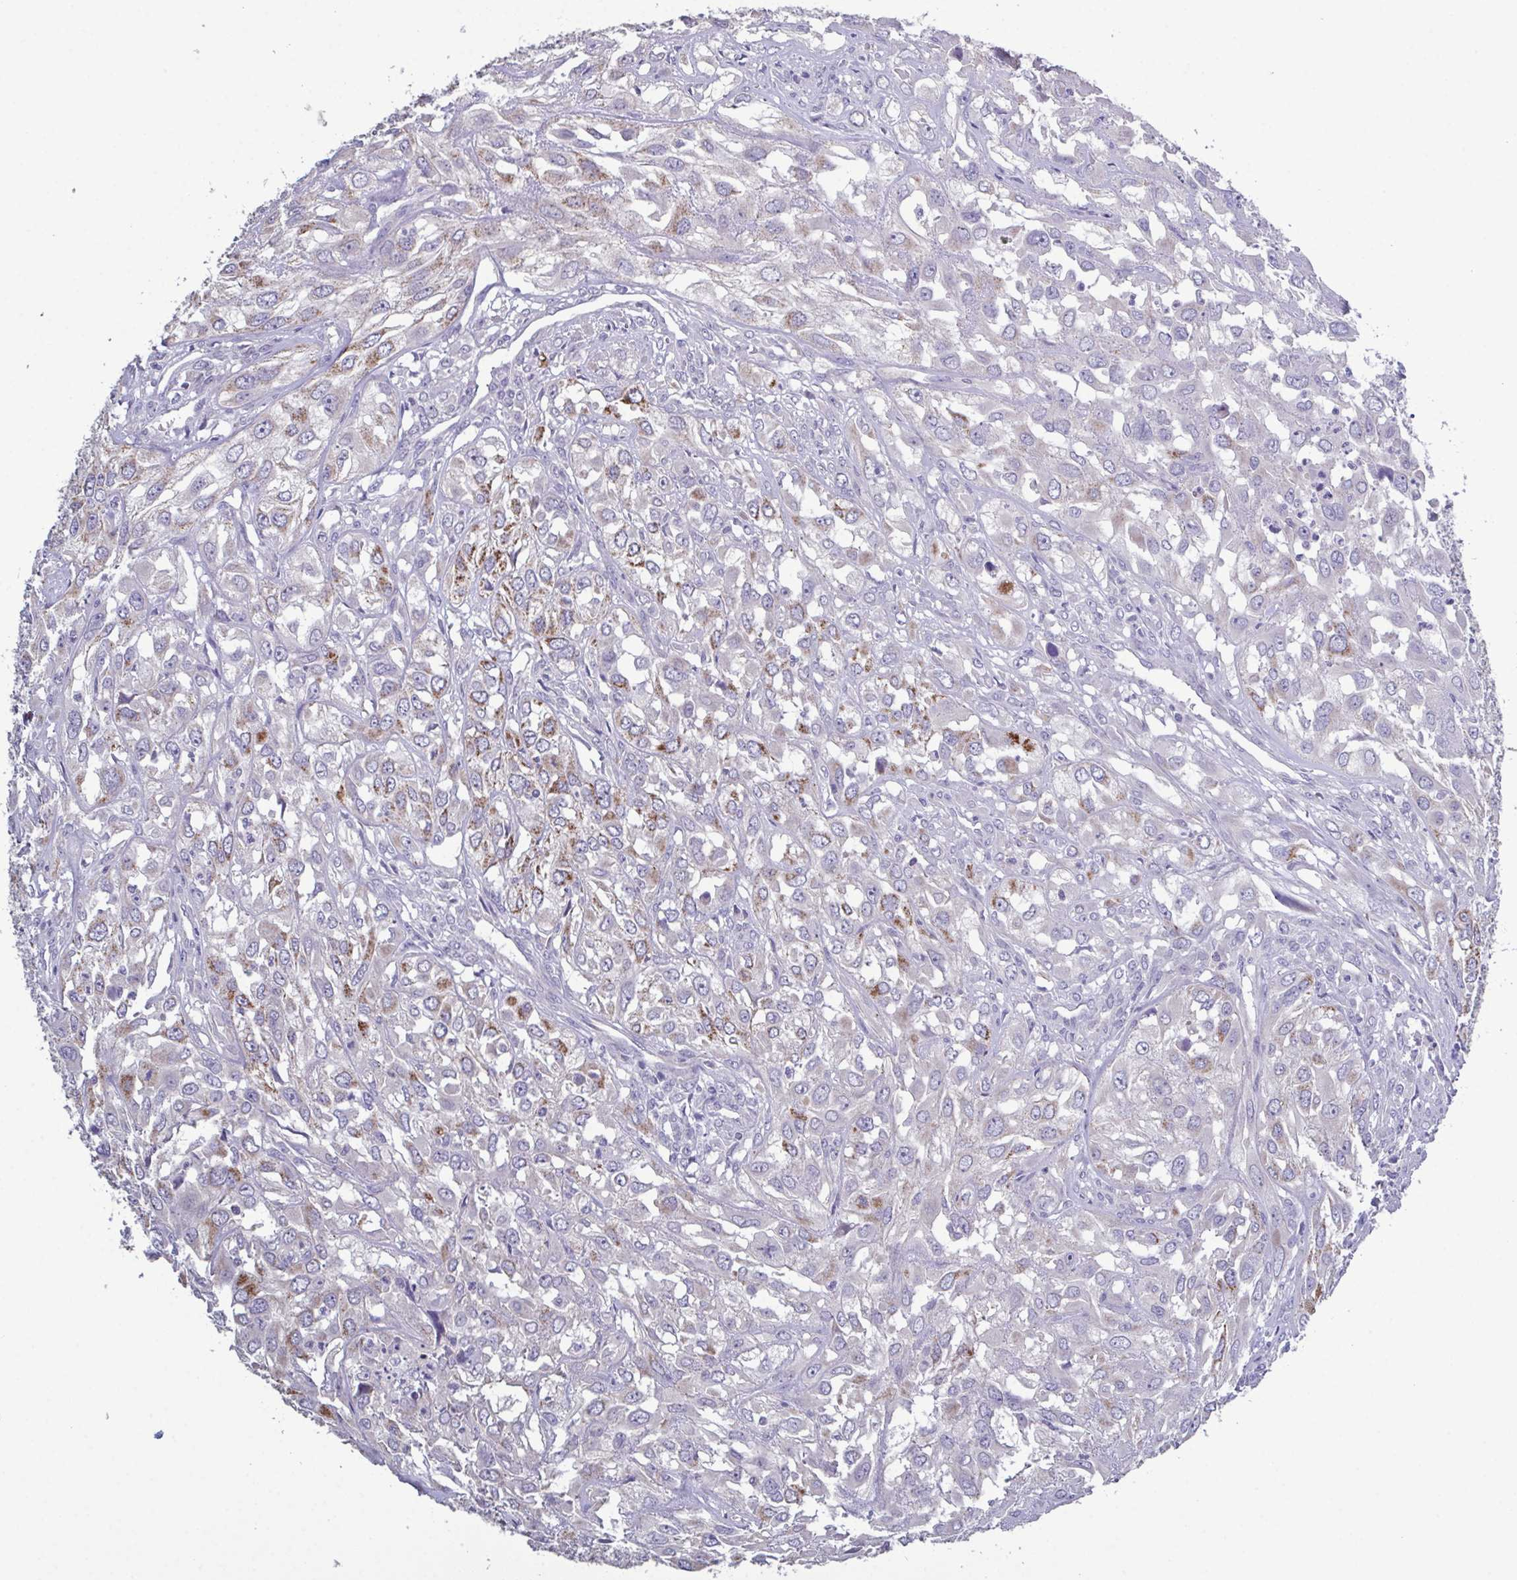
{"staining": {"intensity": "moderate", "quantity": "25%-75%", "location": "cytoplasmic/membranous"}, "tissue": "urothelial cancer", "cell_type": "Tumor cells", "image_type": "cancer", "snomed": [{"axis": "morphology", "description": "Urothelial carcinoma, High grade"}, {"axis": "topography", "description": "Urinary bladder"}], "caption": "A brown stain shows moderate cytoplasmic/membranous staining of a protein in human high-grade urothelial carcinoma tumor cells. The protein of interest is shown in brown color, while the nuclei are stained blue.", "gene": "GLDC", "patient": {"sex": "male", "age": 67}}